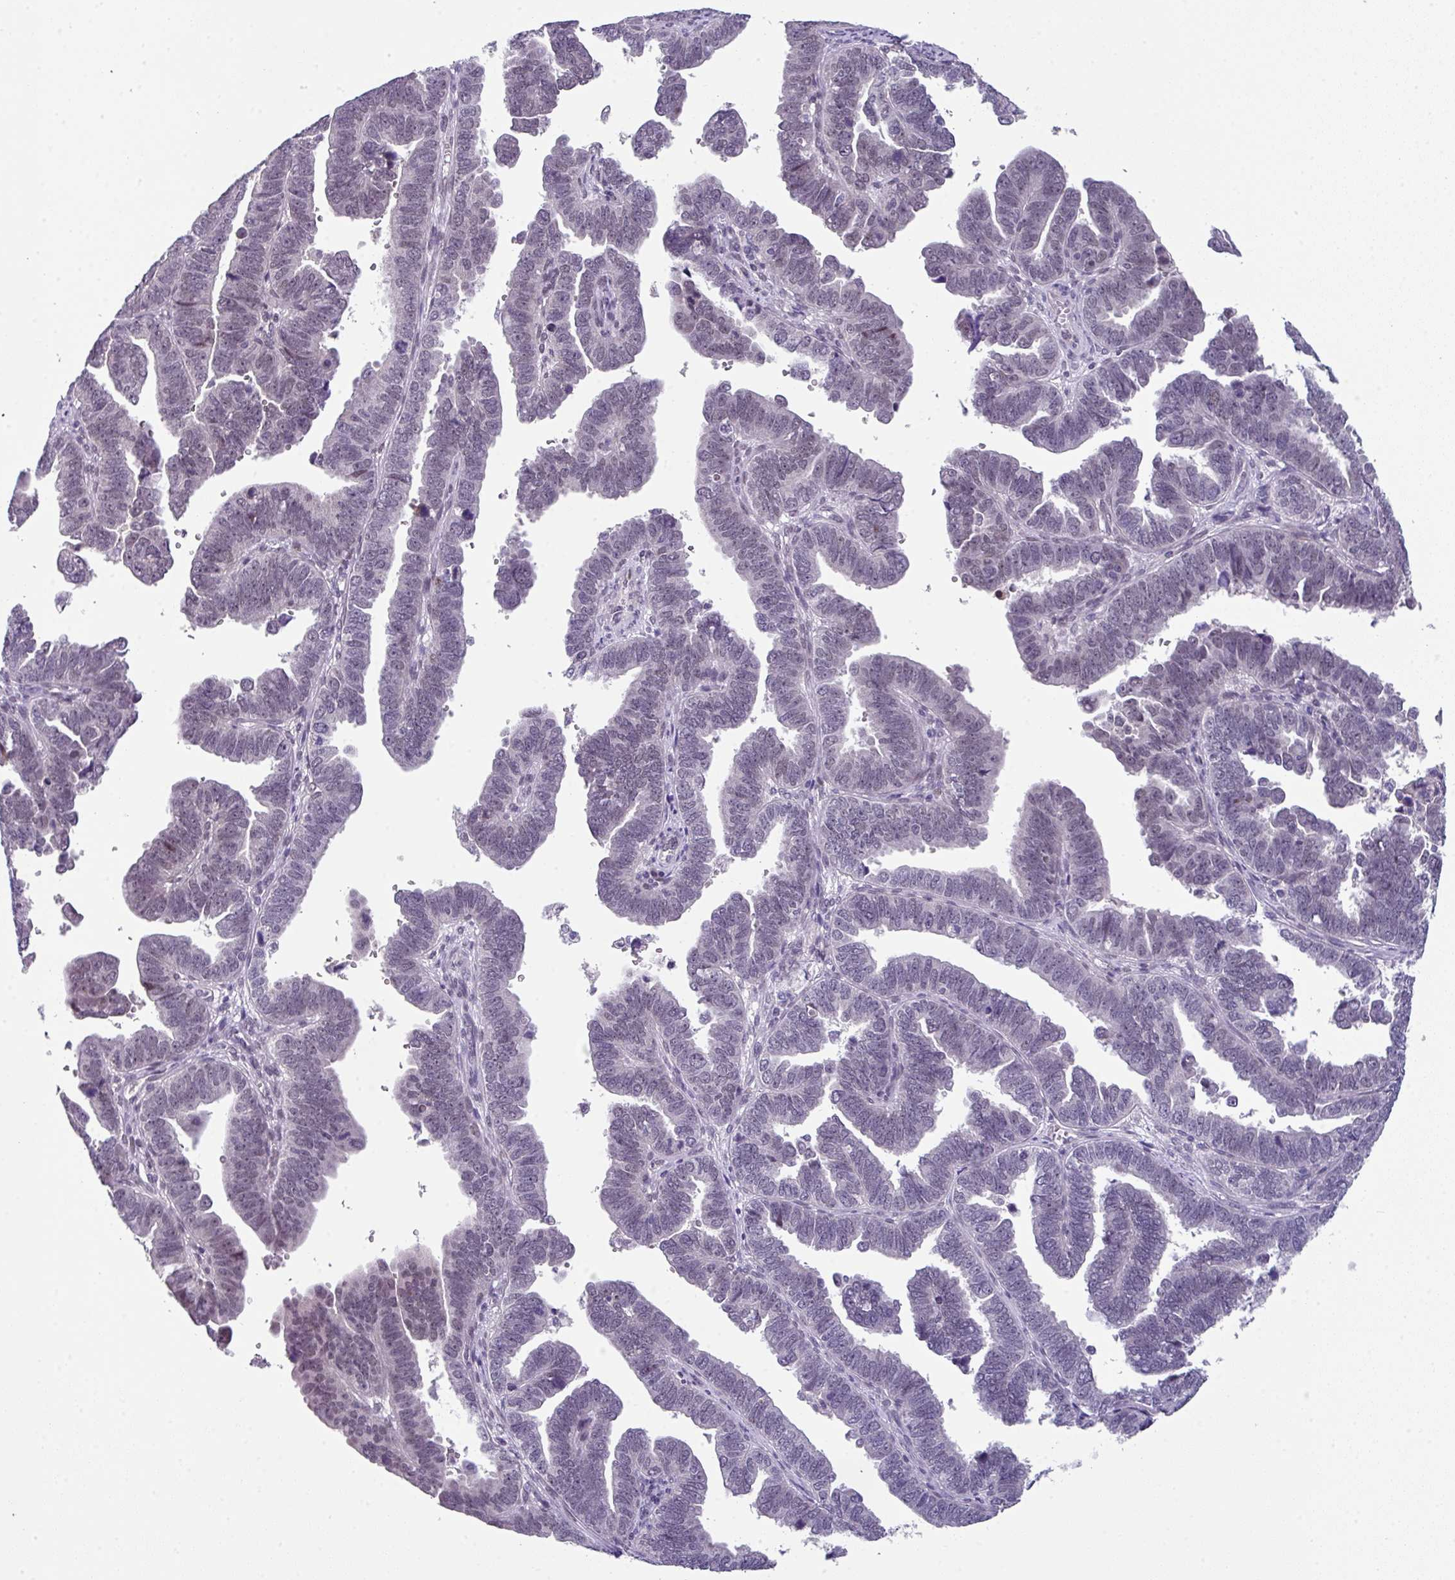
{"staining": {"intensity": "negative", "quantity": "none", "location": "none"}, "tissue": "endometrial cancer", "cell_type": "Tumor cells", "image_type": "cancer", "snomed": [{"axis": "morphology", "description": "Adenocarcinoma, NOS"}, {"axis": "topography", "description": "Endometrium"}], "caption": "Image shows no significant protein positivity in tumor cells of endometrial cancer. (Brightfield microscopy of DAB IHC at high magnification).", "gene": "ZFP3", "patient": {"sex": "female", "age": 75}}